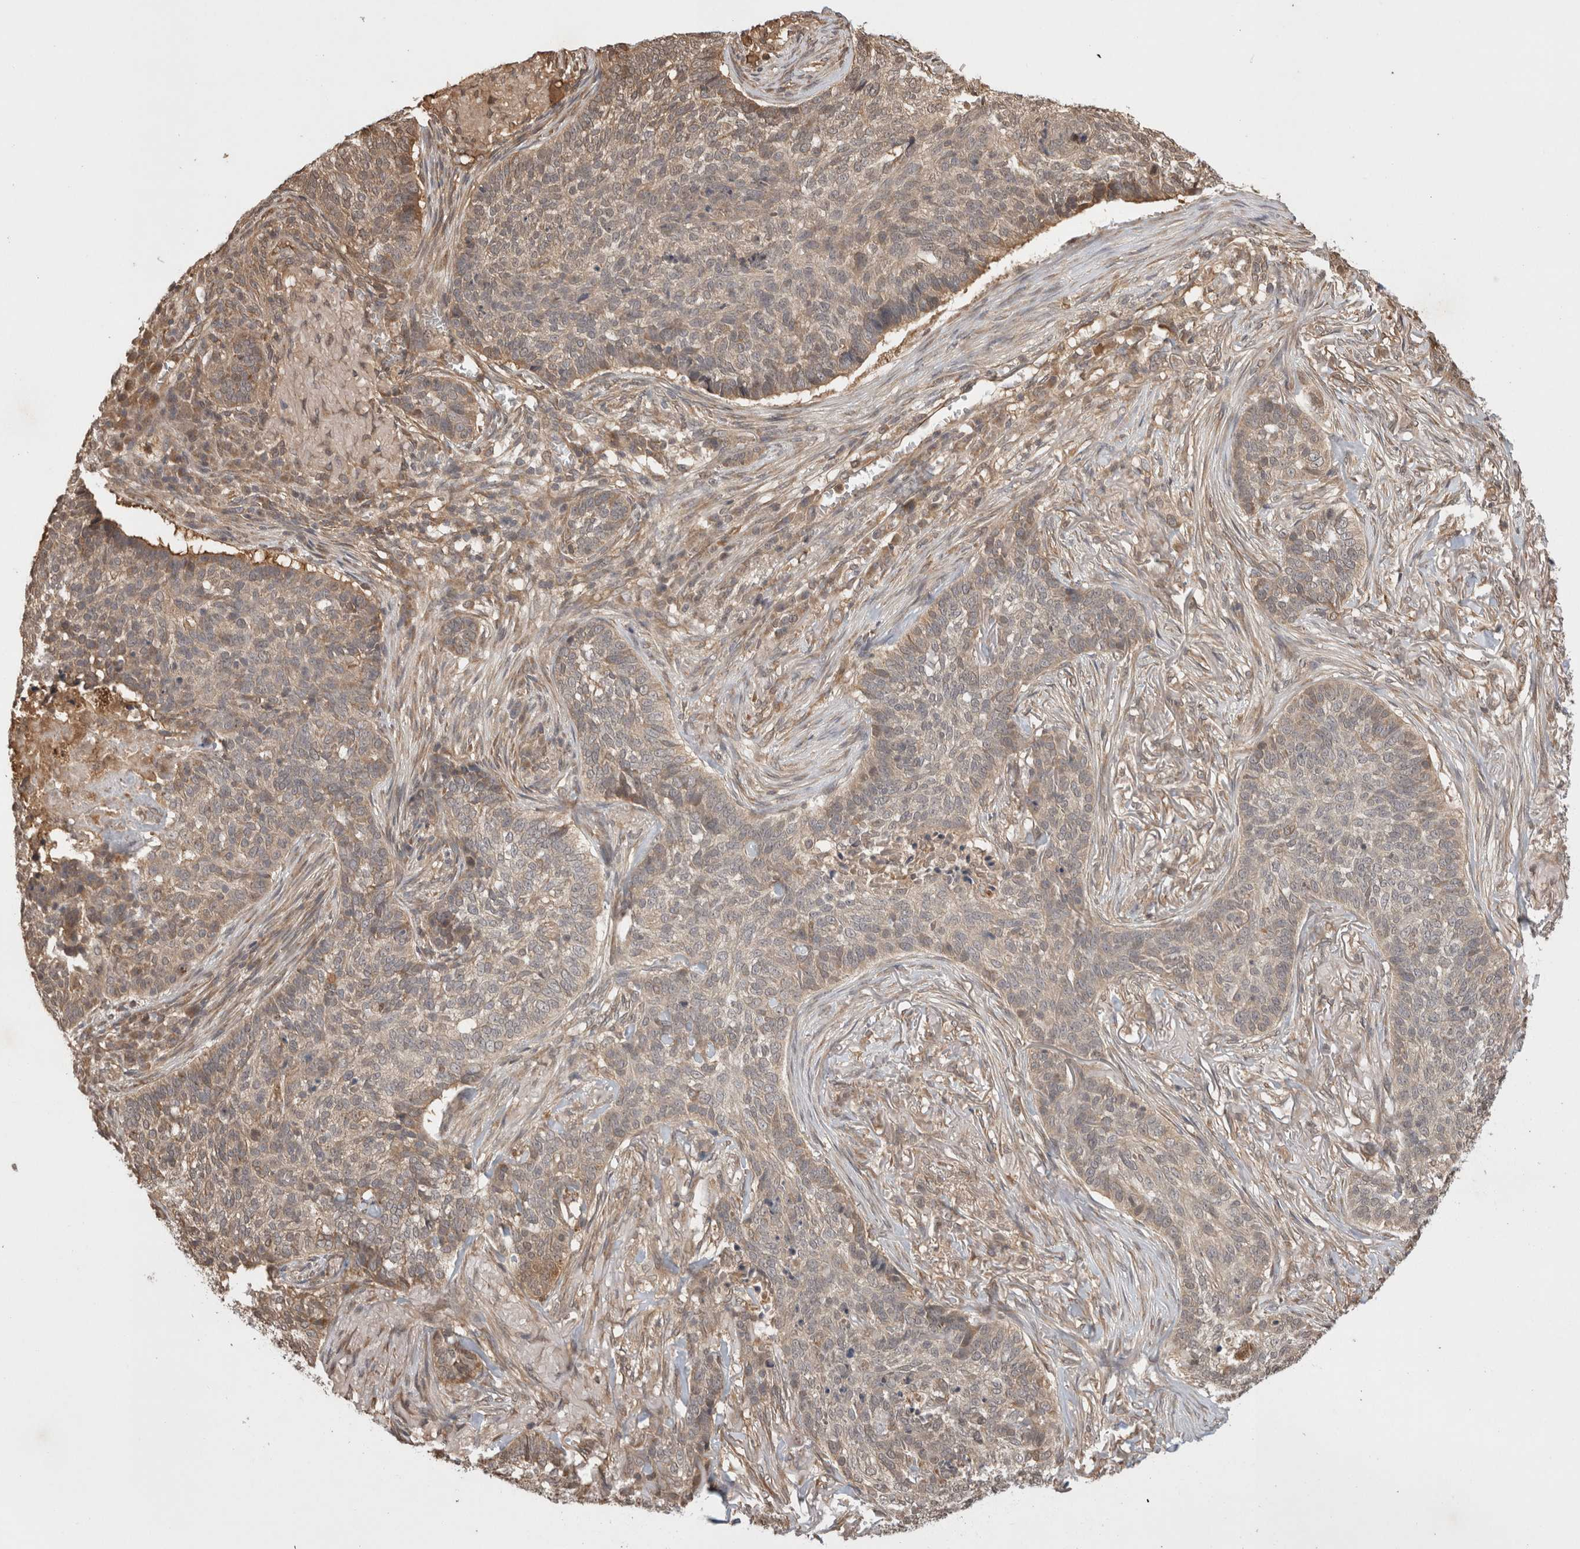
{"staining": {"intensity": "weak", "quantity": ">75%", "location": "cytoplasmic/membranous"}, "tissue": "skin cancer", "cell_type": "Tumor cells", "image_type": "cancer", "snomed": [{"axis": "morphology", "description": "Basal cell carcinoma"}, {"axis": "topography", "description": "Skin"}], "caption": "Protein analysis of basal cell carcinoma (skin) tissue demonstrates weak cytoplasmic/membranous expression in about >75% of tumor cells.", "gene": "PRMT3", "patient": {"sex": "male", "age": 85}}